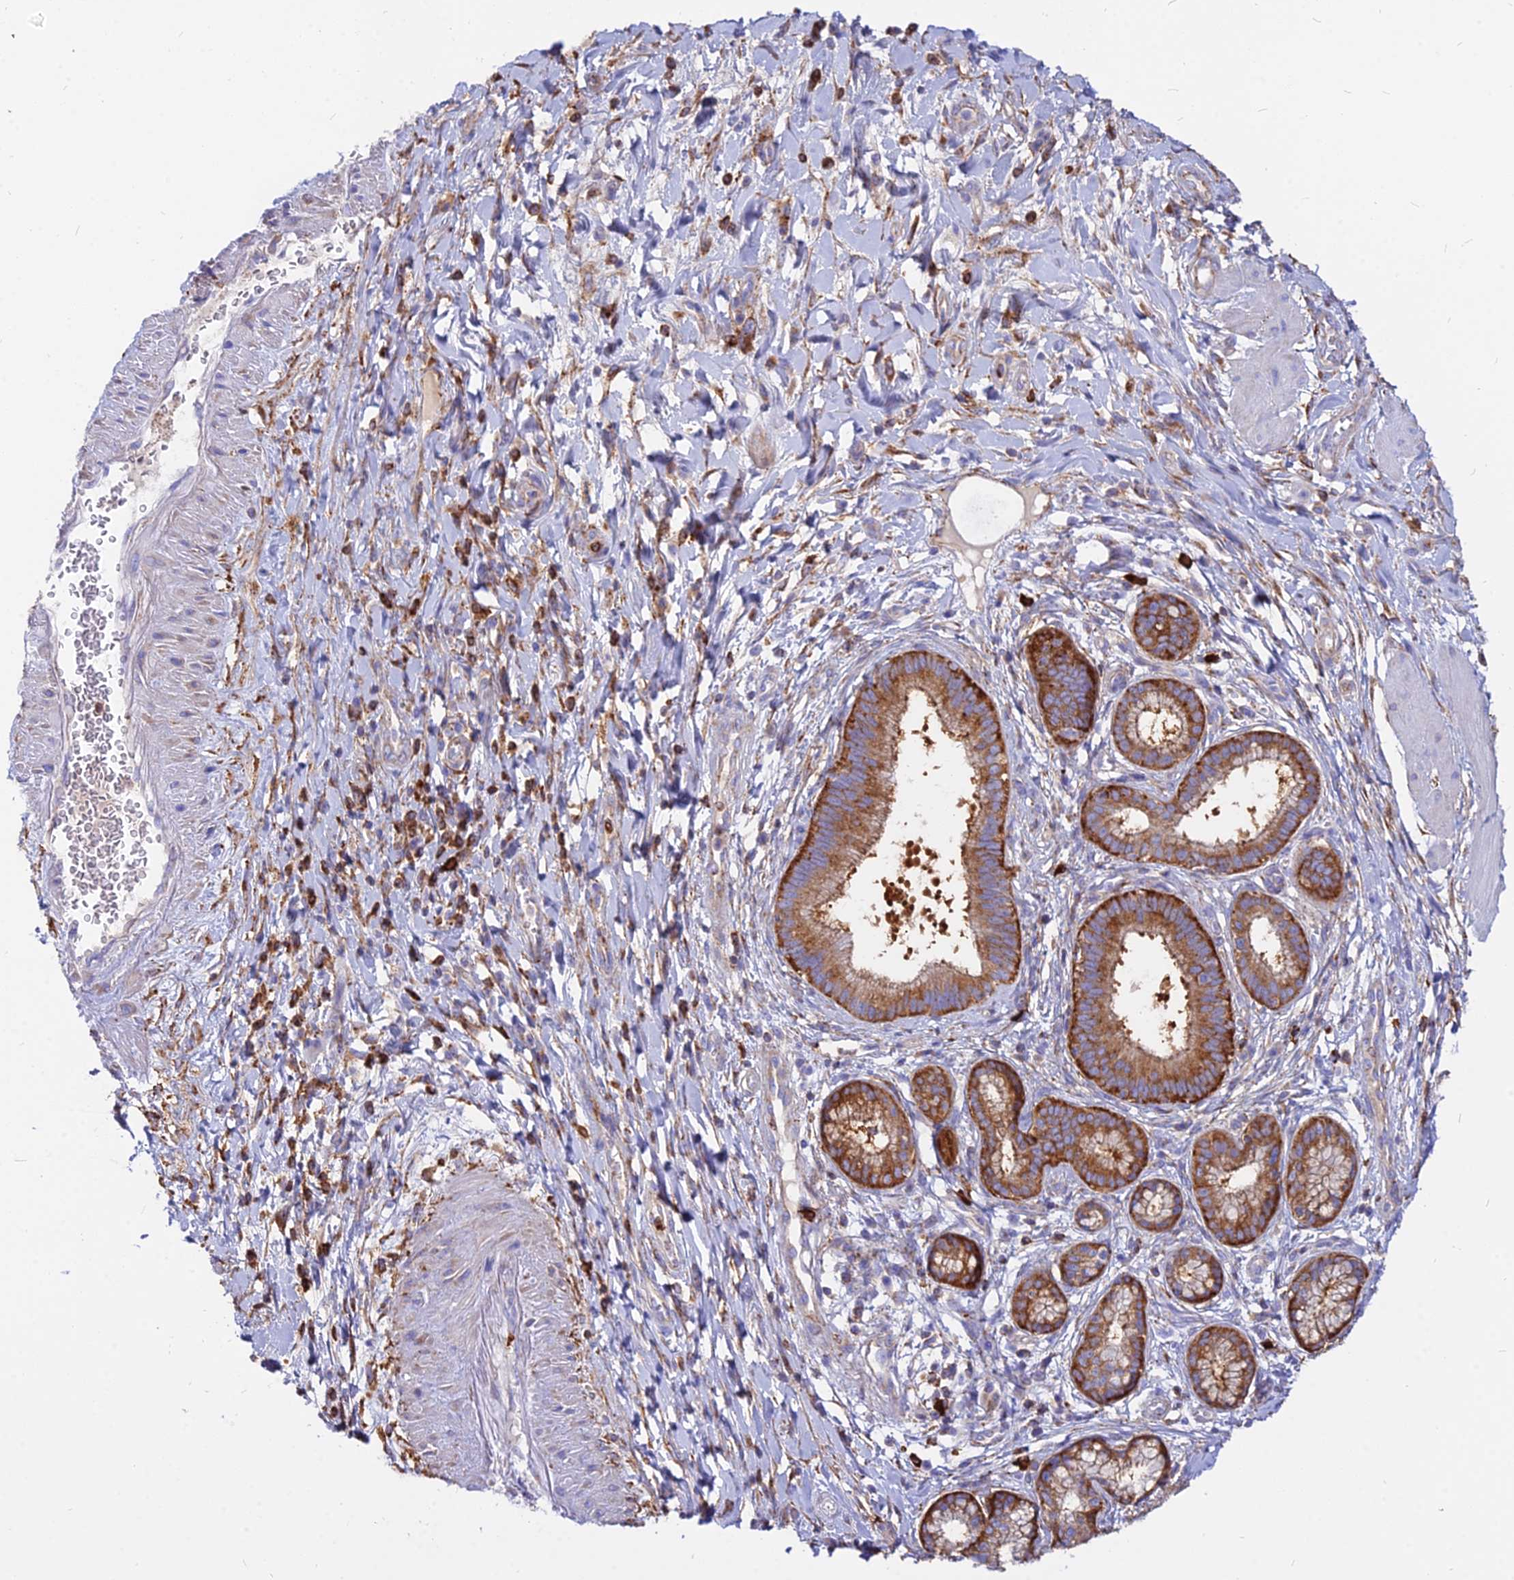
{"staining": {"intensity": "strong", "quantity": ">75%", "location": "cytoplasmic/membranous"}, "tissue": "pancreatic cancer", "cell_type": "Tumor cells", "image_type": "cancer", "snomed": [{"axis": "morphology", "description": "Adenocarcinoma, NOS"}, {"axis": "topography", "description": "Pancreas"}], "caption": "Immunohistochemistry of adenocarcinoma (pancreatic) exhibits high levels of strong cytoplasmic/membranous staining in approximately >75% of tumor cells. The staining is performed using DAB (3,3'-diaminobenzidine) brown chromogen to label protein expression. The nuclei are counter-stained blue using hematoxylin.", "gene": "AGTRAP", "patient": {"sex": "male", "age": 72}}